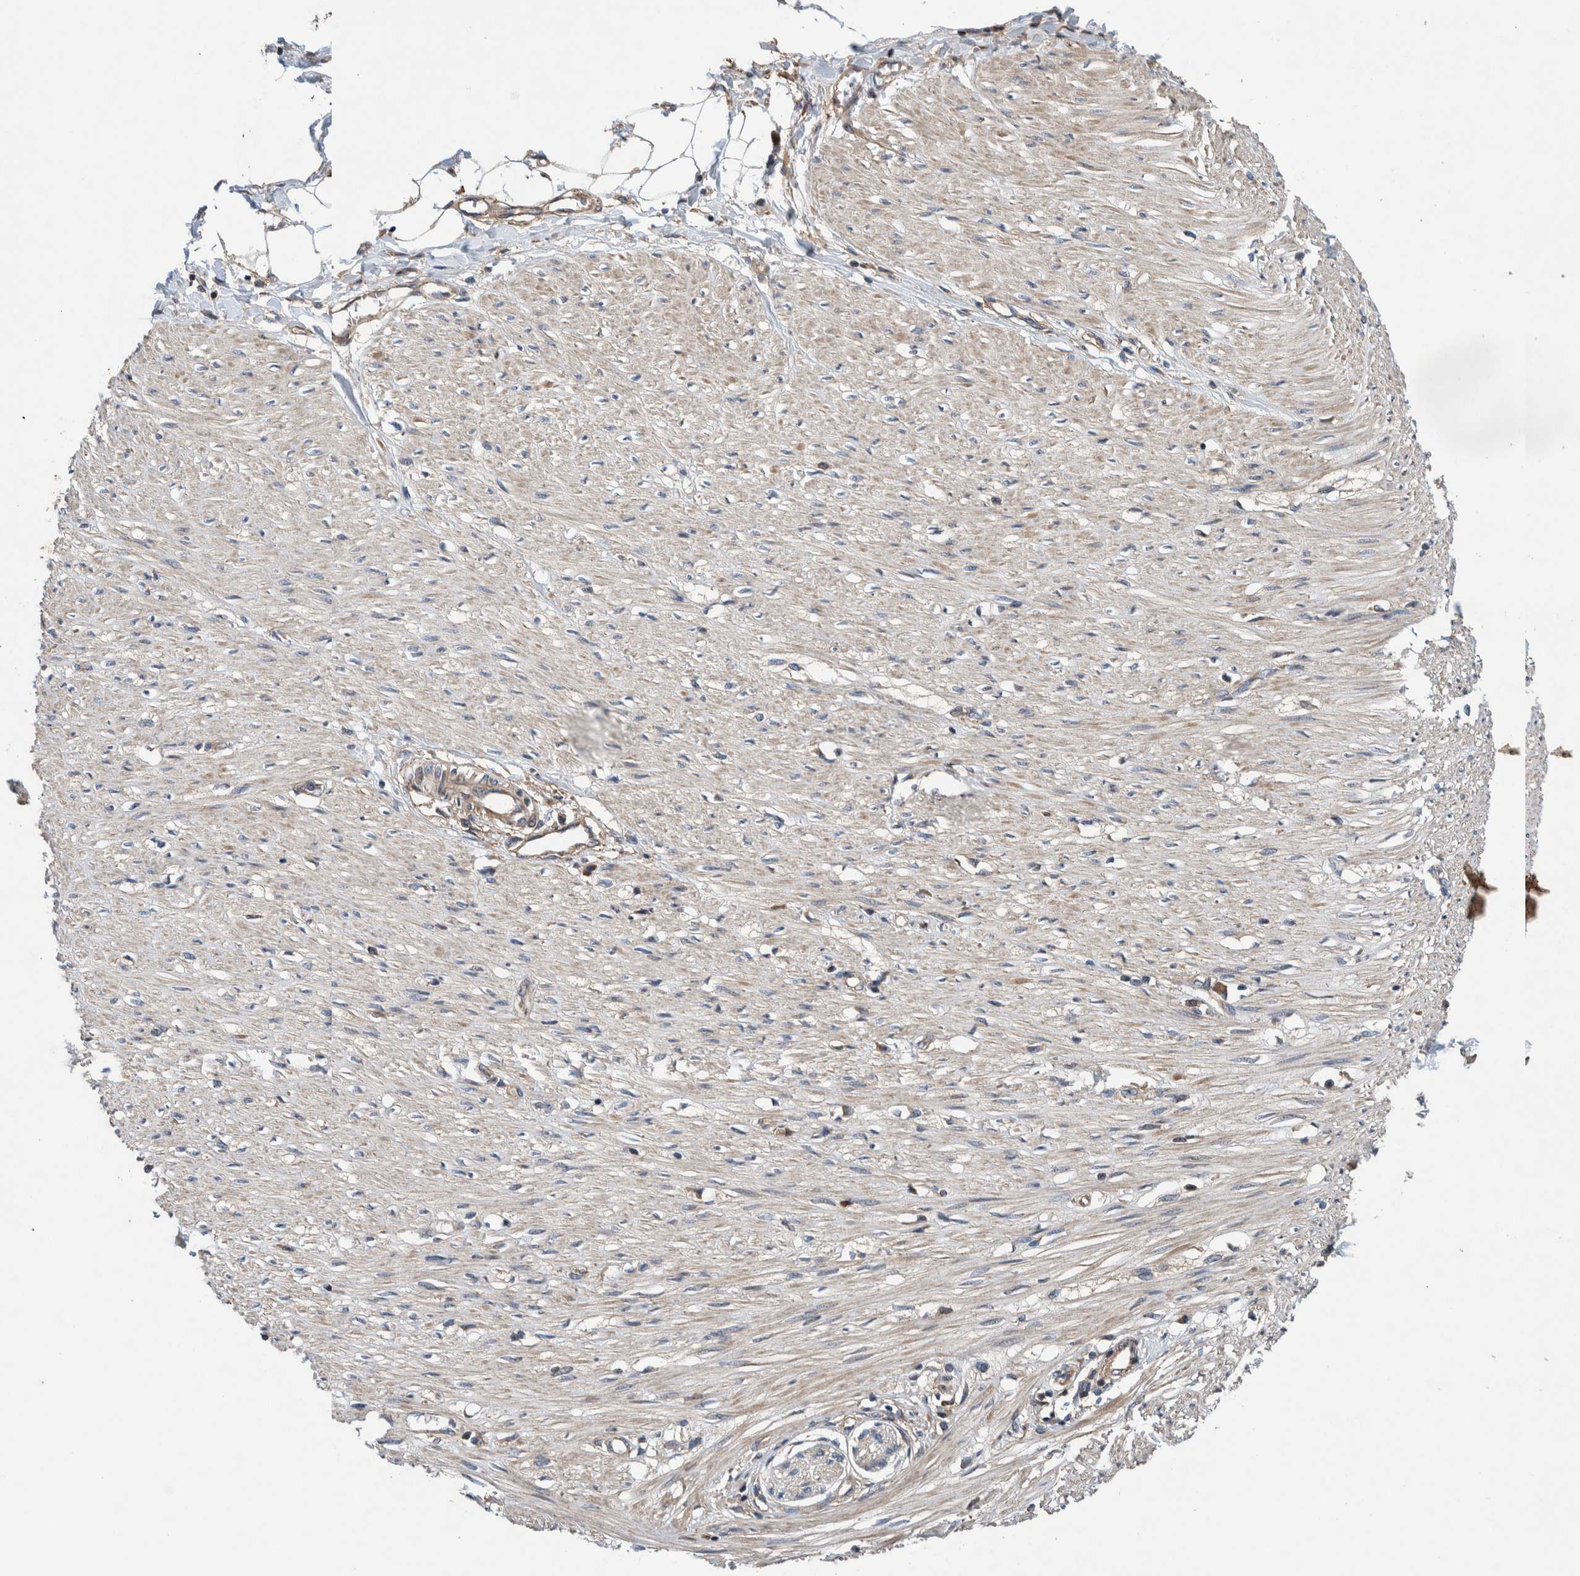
{"staining": {"intensity": "negative", "quantity": "none", "location": "none"}, "tissue": "adipose tissue", "cell_type": "Adipocytes", "image_type": "normal", "snomed": [{"axis": "morphology", "description": "Normal tissue, NOS"}, {"axis": "morphology", "description": "Adenocarcinoma, NOS"}, {"axis": "topography", "description": "Colon"}, {"axis": "topography", "description": "Peripheral nerve tissue"}], "caption": "IHC of unremarkable adipose tissue reveals no staining in adipocytes.", "gene": "PIK3R6", "patient": {"sex": "male", "age": 14}}